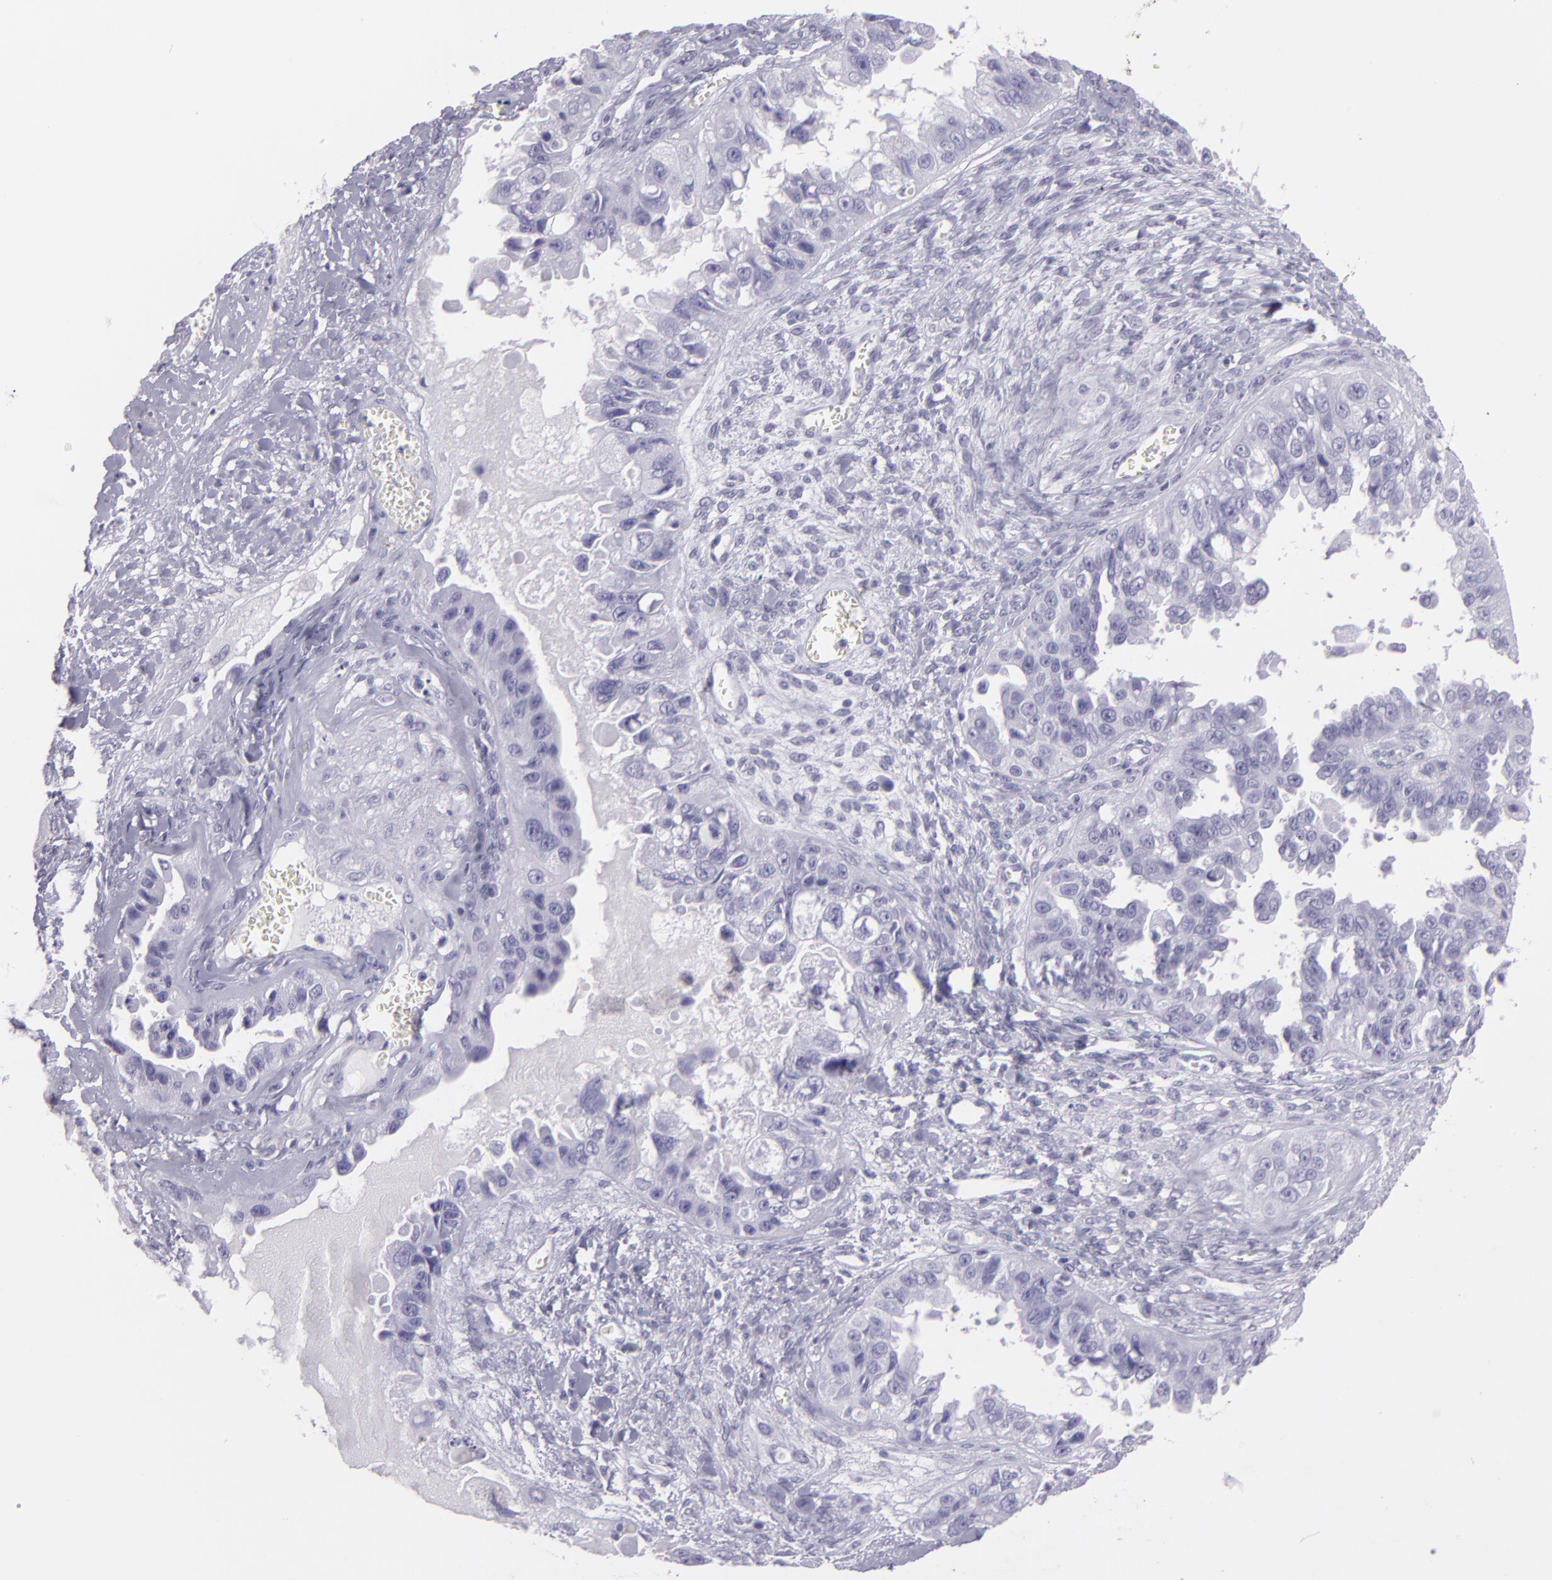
{"staining": {"intensity": "negative", "quantity": "none", "location": "none"}, "tissue": "ovarian cancer", "cell_type": "Tumor cells", "image_type": "cancer", "snomed": [{"axis": "morphology", "description": "Carcinoma, endometroid"}, {"axis": "topography", "description": "Ovary"}], "caption": "Protein analysis of ovarian cancer shows no significant positivity in tumor cells.", "gene": "MUC6", "patient": {"sex": "female", "age": 85}}